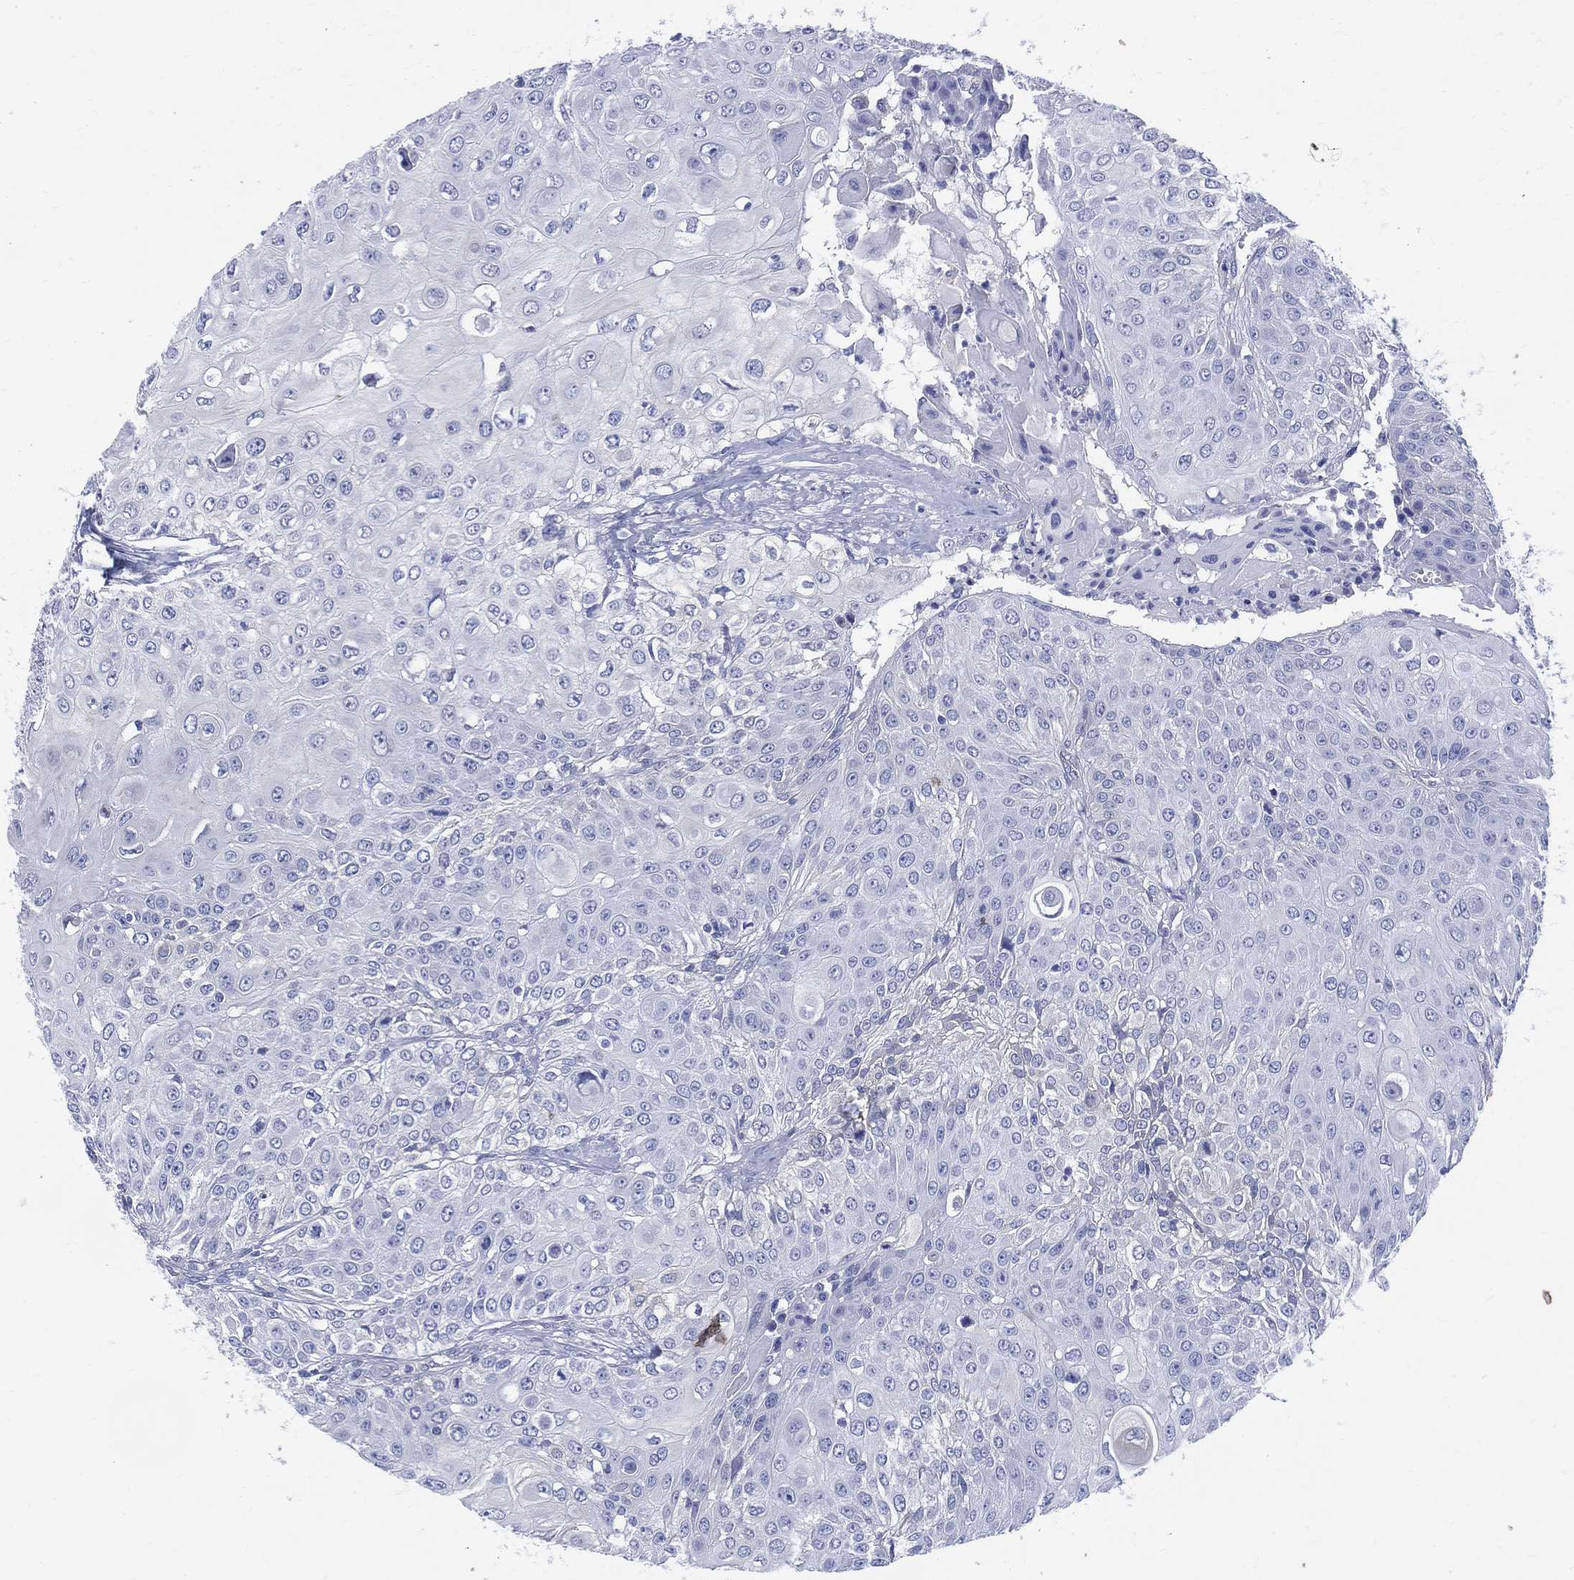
{"staining": {"intensity": "negative", "quantity": "none", "location": "none"}, "tissue": "urothelial cancer", "cell_type": "Tumor cells", "image_type": "cancer", "snomed": [{"axis": "morphology", "description": "Urothelial carcinoma, High grade"}, {"axis": "topography", "description": "Urinary bladder"}], "caption": "Immunohistochemistry (IHC) micrograph of neoplastic tissue: human urothelial cancer stained with DAB (3,3'-diaminobenzidine) reveals no significant protein expression in tumor cells. (DAB immunohistochemistry visualized using brightfield microscopy, high magnification).", "gene": "DDI1", "patient": {"sex": "female", "age": 79}}